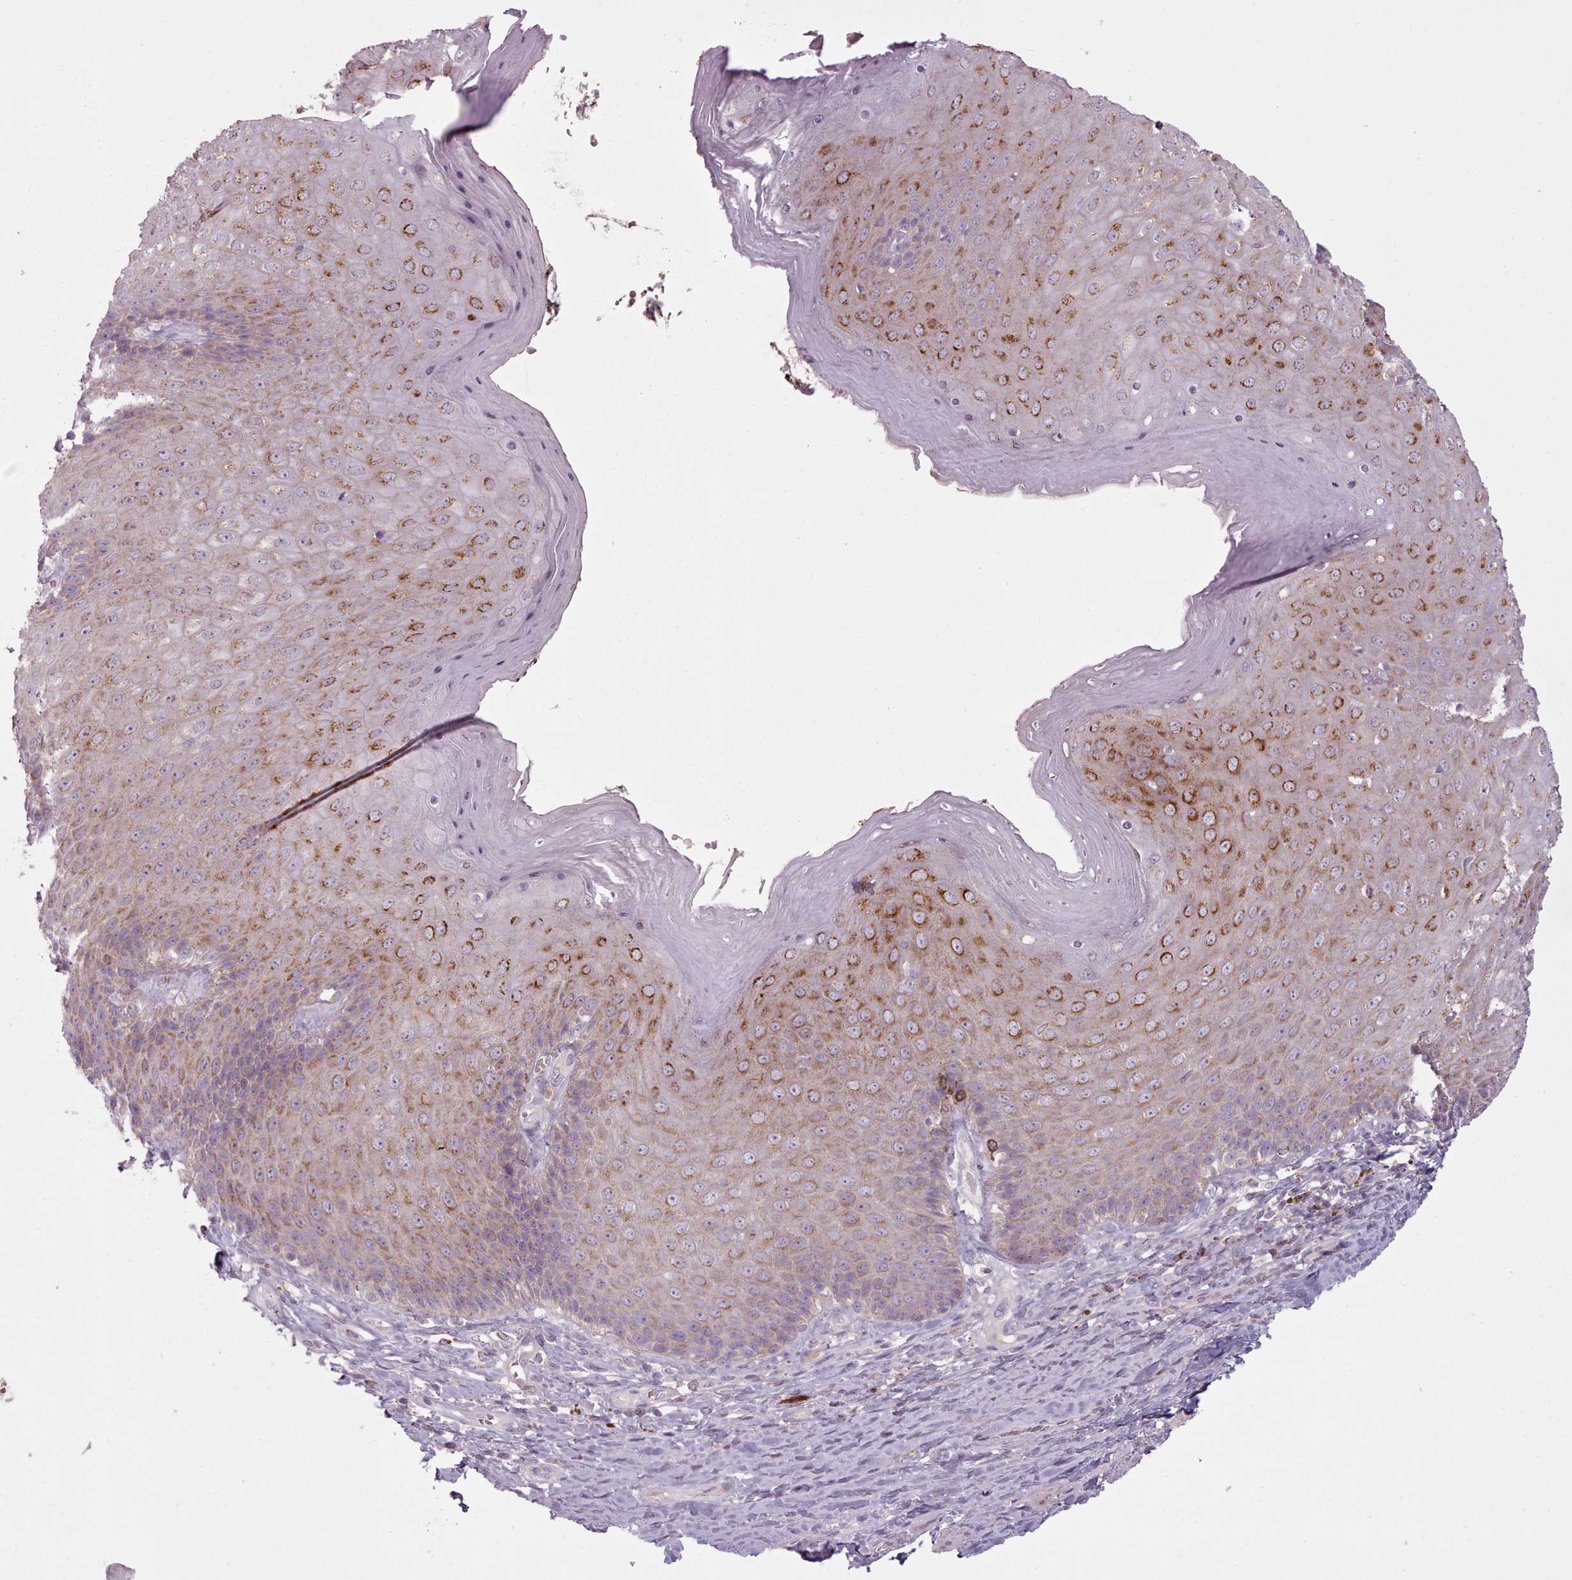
{"staining": {"intensity": "moderate", "quantity": "25%-75%", "location": "cytoplasmic/membranous"}, "tissue": "skin", "cell_type": "Epidermal cells", "image_type": "normal", "snomed": [{"axis": "morphology", "description": "Normal tissue, NOS"}, {"axis": "topography", "description": "Anal"}, {"axis": "topography", "description": "Peripheral nerve tissue"}], "caption": "Immunohistochemical staining of normal human skin displays moderate cytoplasmic/membranous protein positivity in about 25%-75% of epidermal cells.", "gene": "LAPTM5", "patient": {"sex": "male", "age": 53}}